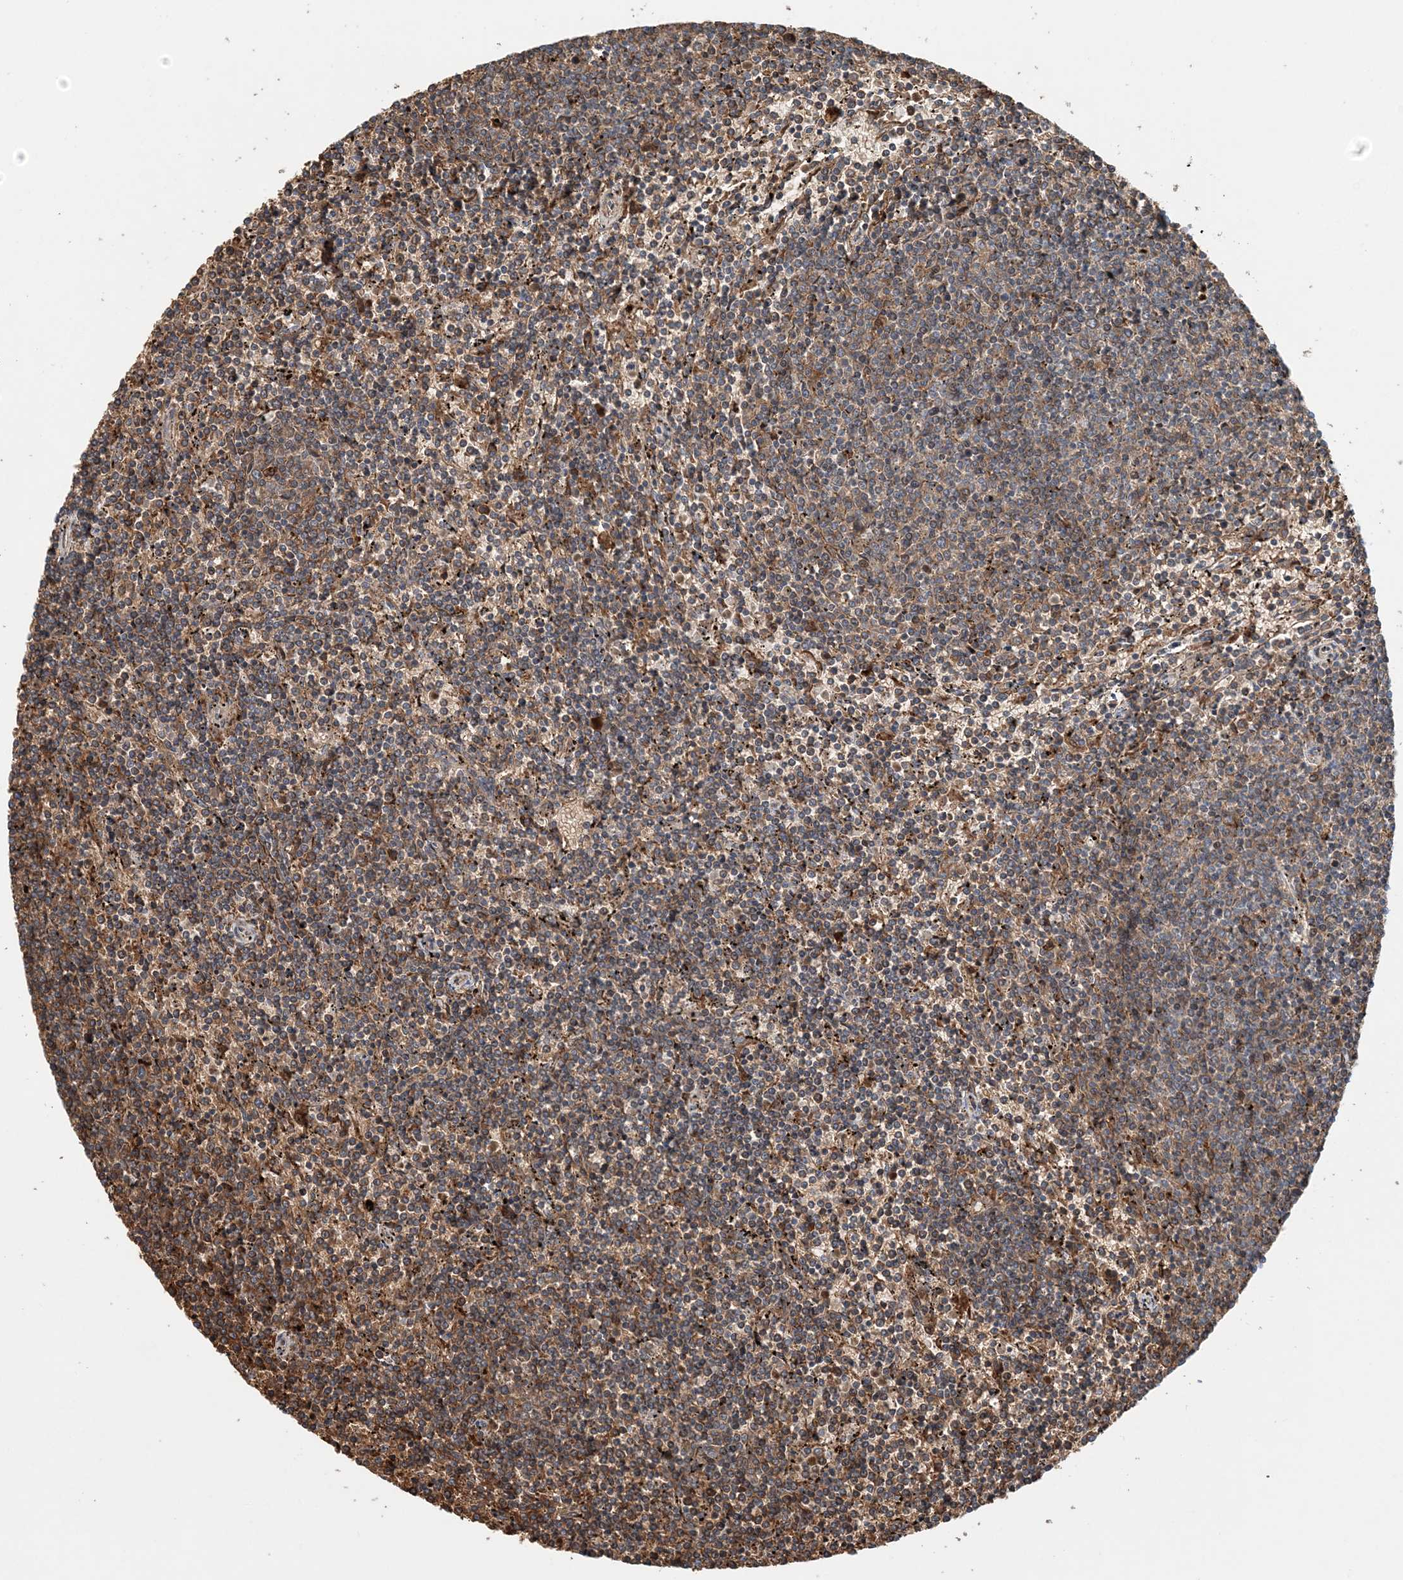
{"staining": {"intensity": "moderate", "quantity": ">75%", "location": "cytoplasmic/membranous"}, "tissue": "lymphoma", "cell_type": "Tumor cells", "image_type": "cancer", "snomed": [{"axis": "morphology", "description": "Malignant lymphoma, non-Hodgkin's type, Low grade"}, {"axis": "topography", "description": "Spleen"}], "caption": "Protein staining of malignant lymphoma, non-Hodgkin's type (low-grade) tissue reveals moderate cytoplasmic/membranous staining in about >75% of tumor cells.", "gene": "TTI1", "patient": {"sex": "female", "age": 50}}